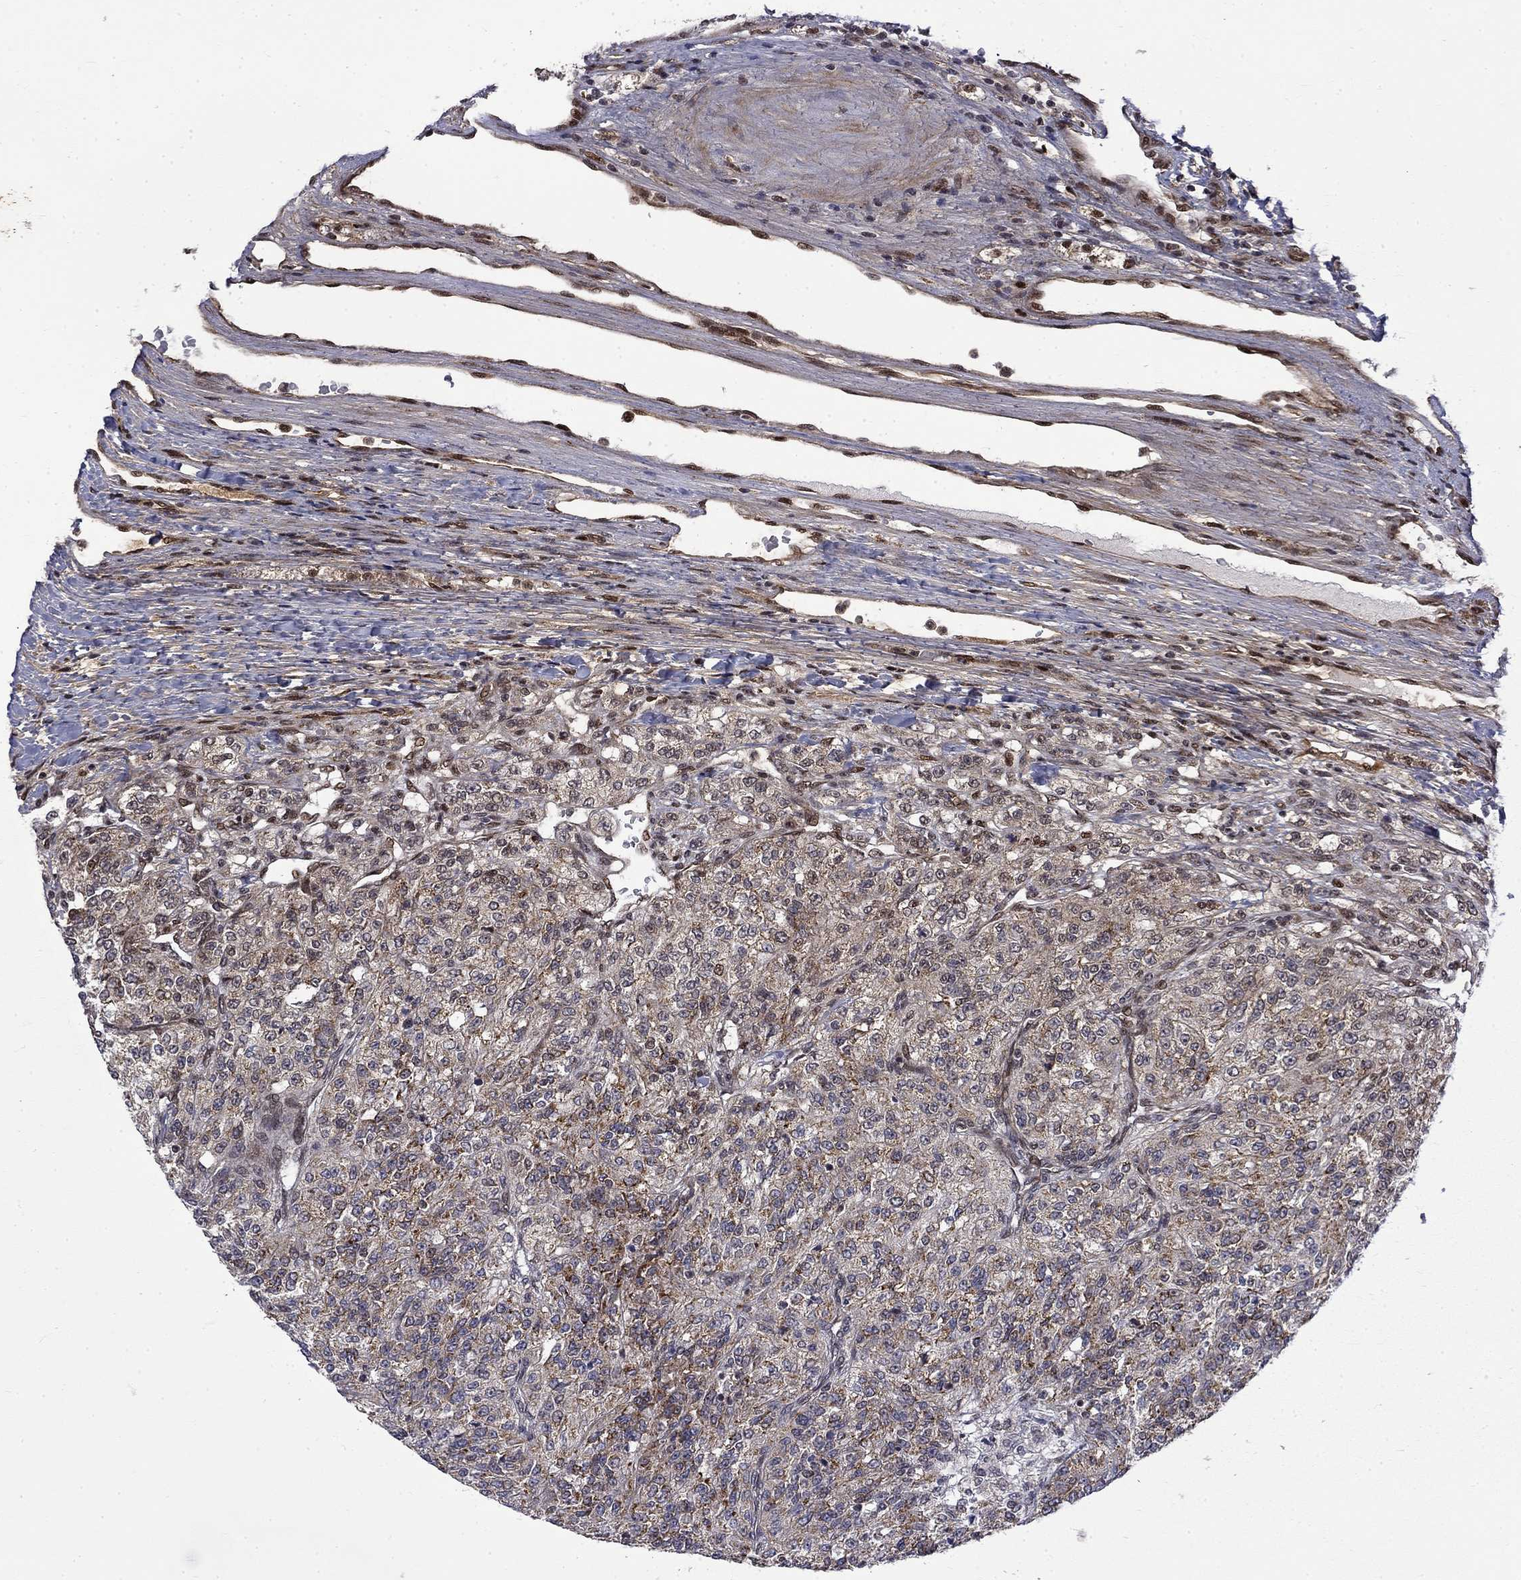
{"staining": {"intensity": "weak", "quantity": "<25%", "location": "cytoplasmic/membranous"}, "tissue": "renal cancer", "cell_type": "Tumor cells", "image_type": "cancer", "snomed": [{"axis": "morphology", "description": "Adenocarcinoma, NOS"}, {"axis": "topography", "description": "Kidney"}], "caption": "Histopathology image shows no significant protein positivity in tumor cells of renal cancer (adenocarcinoma).", "gene": "KPNA3", "patient": {"sex": "female", "age": 63}}